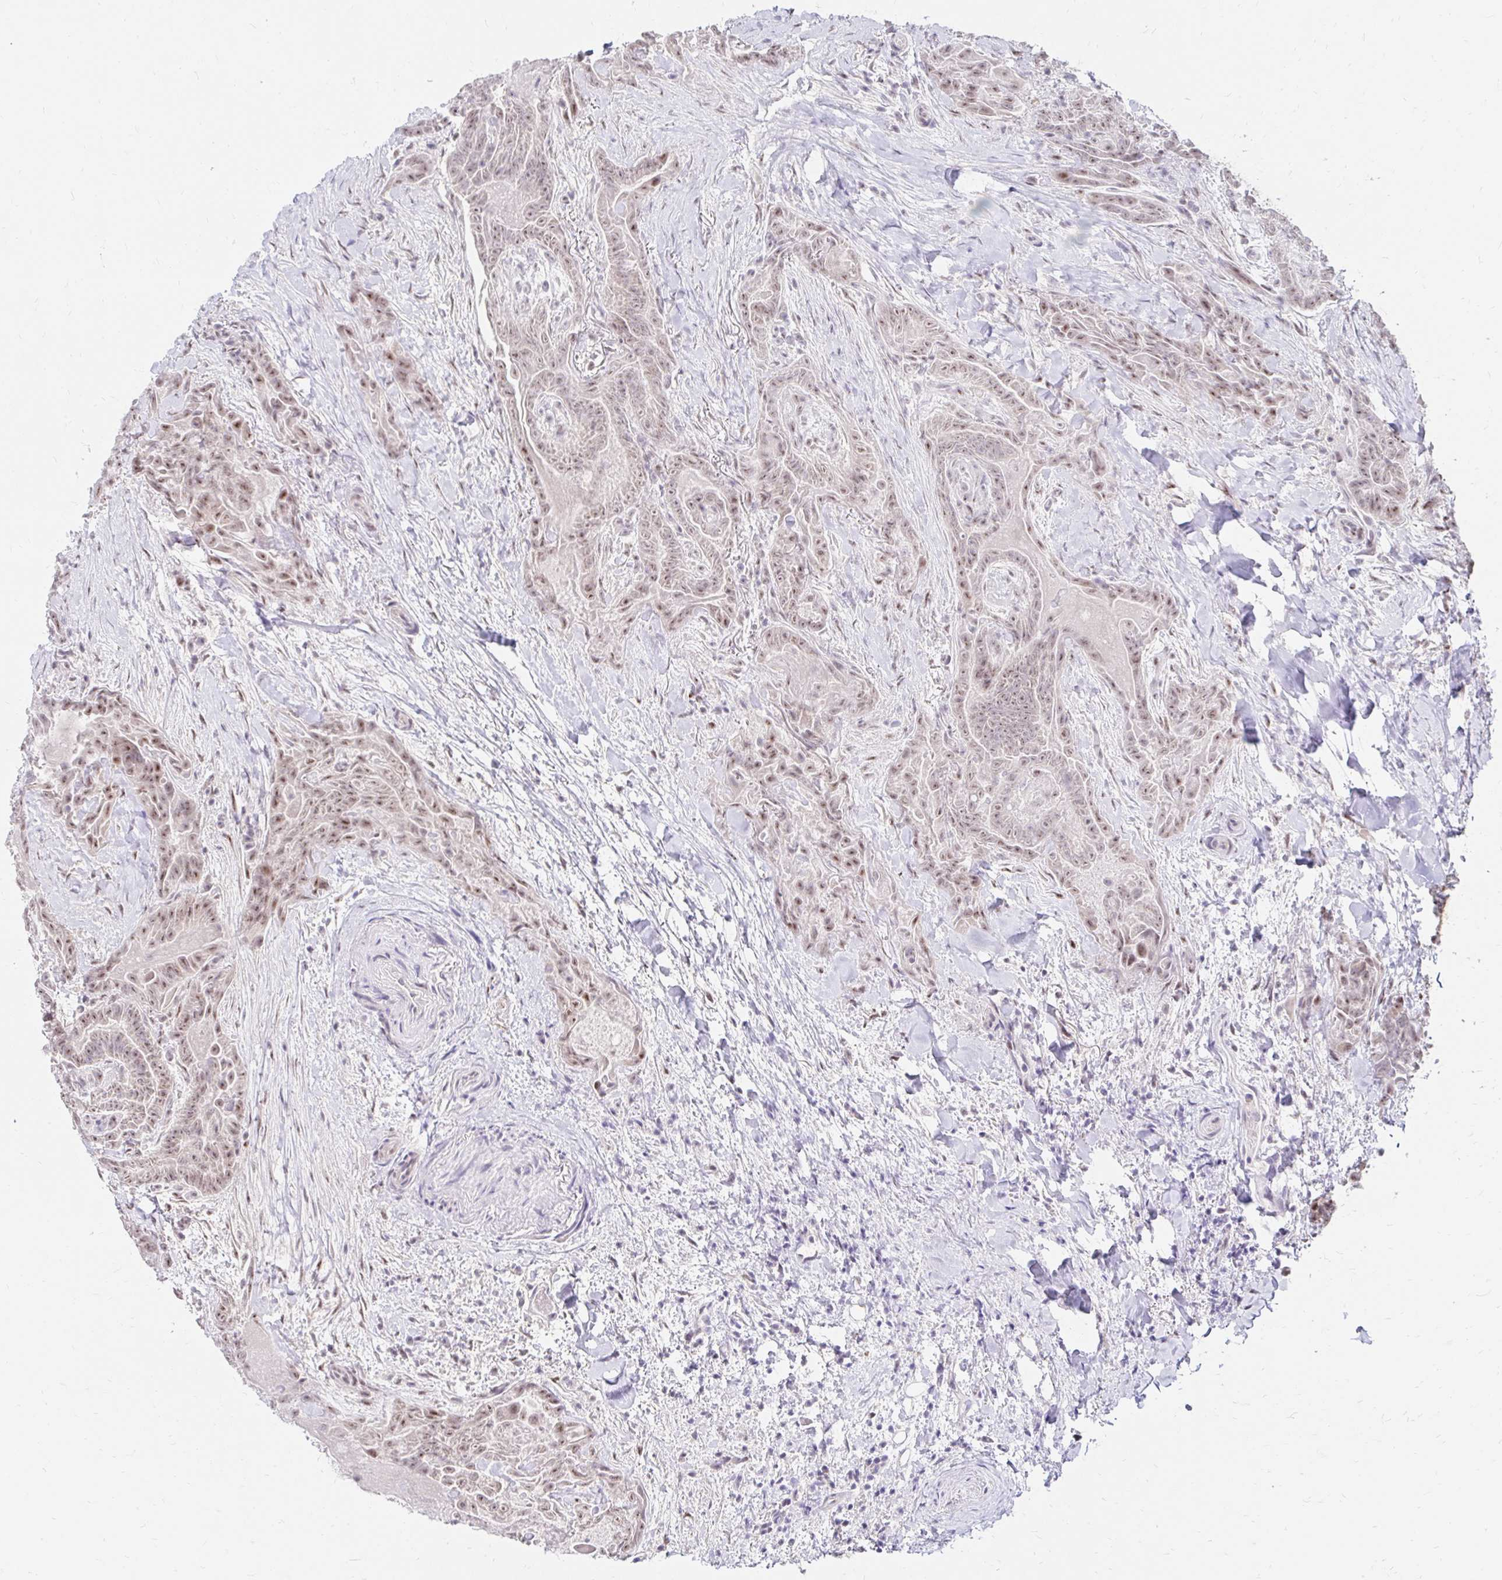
{"staining": {"intensity": "weak", "quantity": ">75%", "location": "nuclear"}, "tissue": "thyroid cancer", "cell_type": "Tumor cells", "image_type": "cancer", "snomed": [{"axis": "morphology", "description": "Papillary adenocarcinoma, NOS"}, {"axis": "topography", "description": "Thyroid gland"}], "caption": "Brown immunohistochemical staining in human thyroid papillary adenocarcinoma displays weak nuclear staining in approximately >75% of tumor cells.", "gene": "GUCY1A1", "patient": {"sex": "female", "age": 61}}